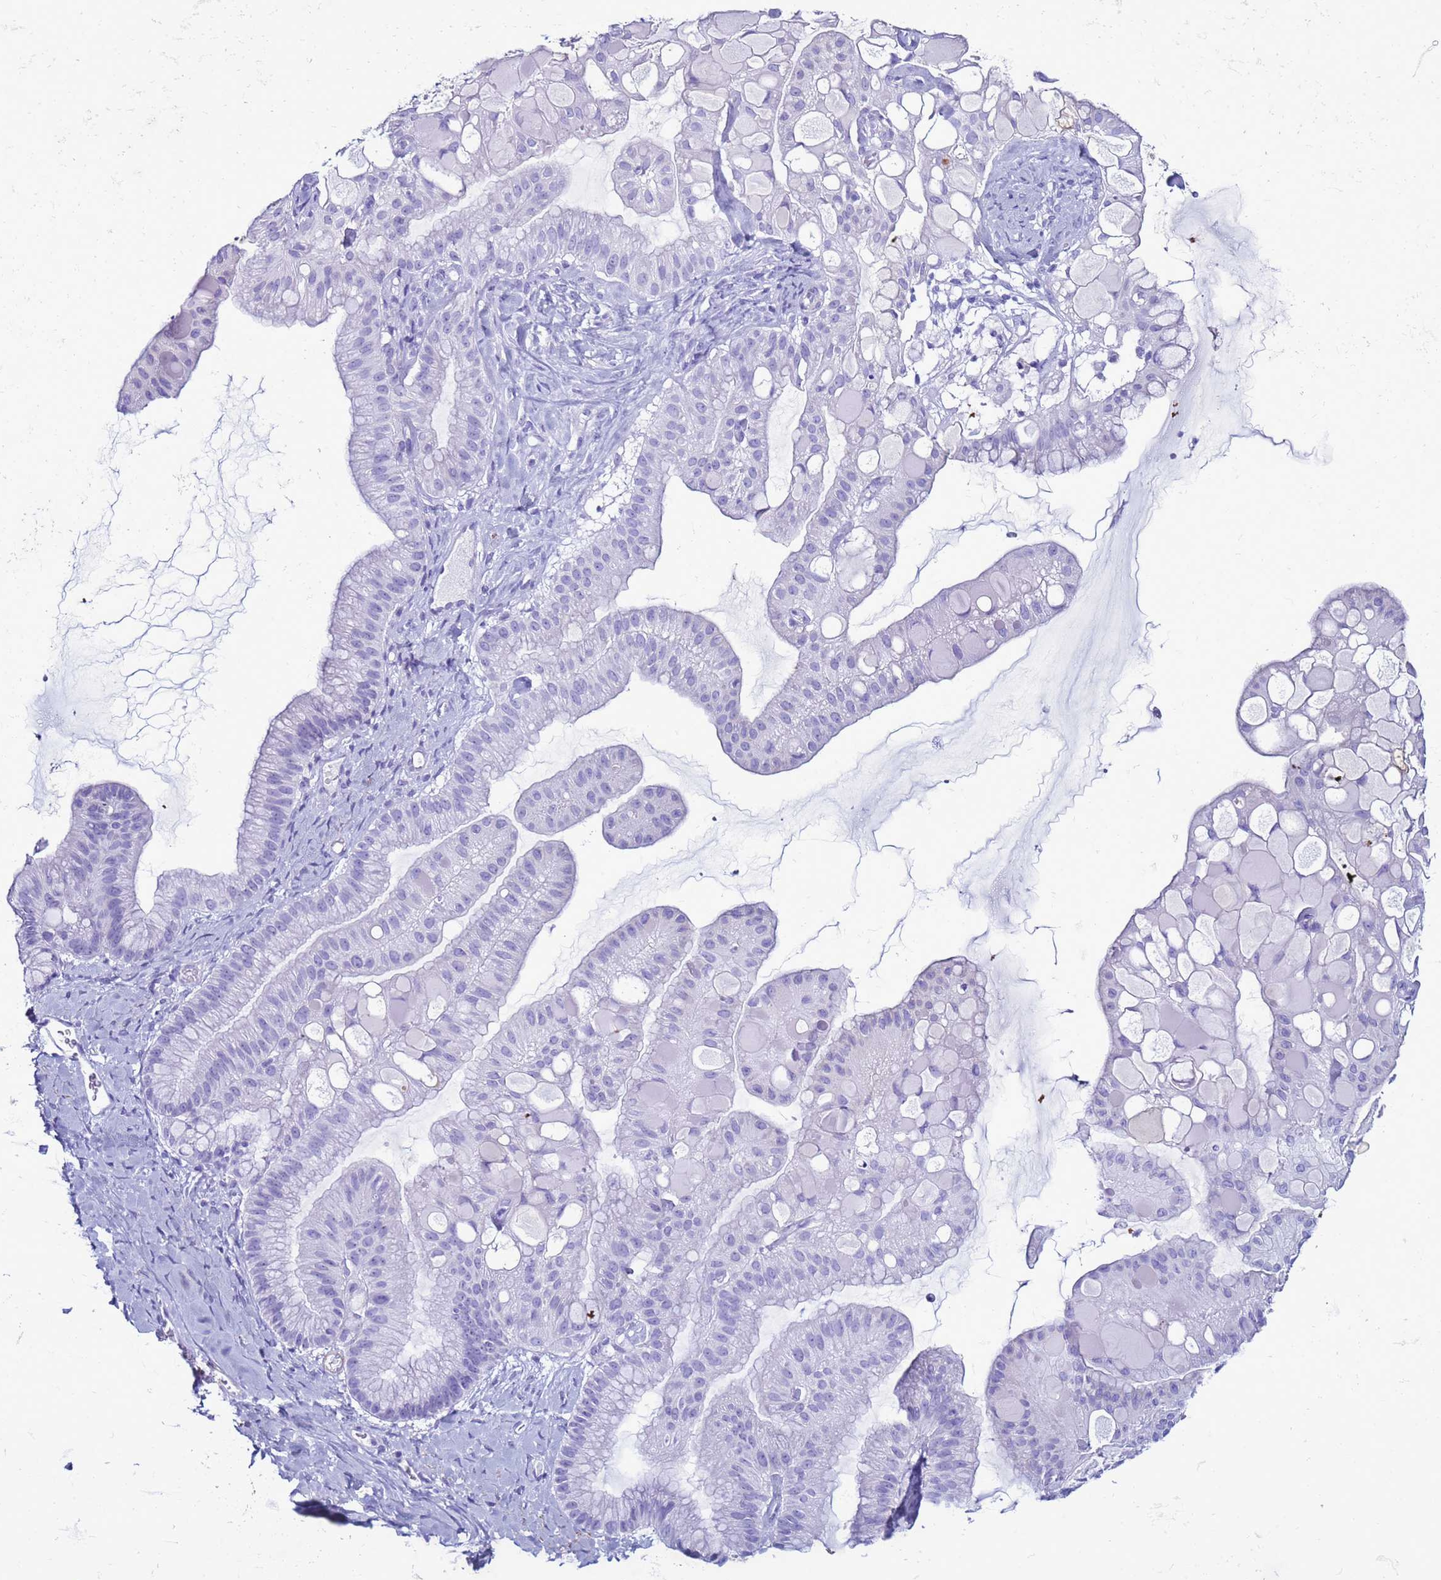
{"staining": {"intensity": "negative", "quantity": "none", "location": "none"}, "tissue": "ovarian cancer", "cell_type": "Tumor cells", "image_type": "cancer", "snomed": [{"axis": "morphology", "description": "Cystadenocarcinoma, mucinous, NOS"}, {"axis": "topography", "description": "Ovary"}], "caption": "DAB (3,3'-diaminobenzidine) immunohistochemical staining of mucinous cystadenocarcinoma (ovarian) shows no significant expression in tumor cells.", "gene": "LCMT1", "patient": {"sex": "female", "age": 61}}